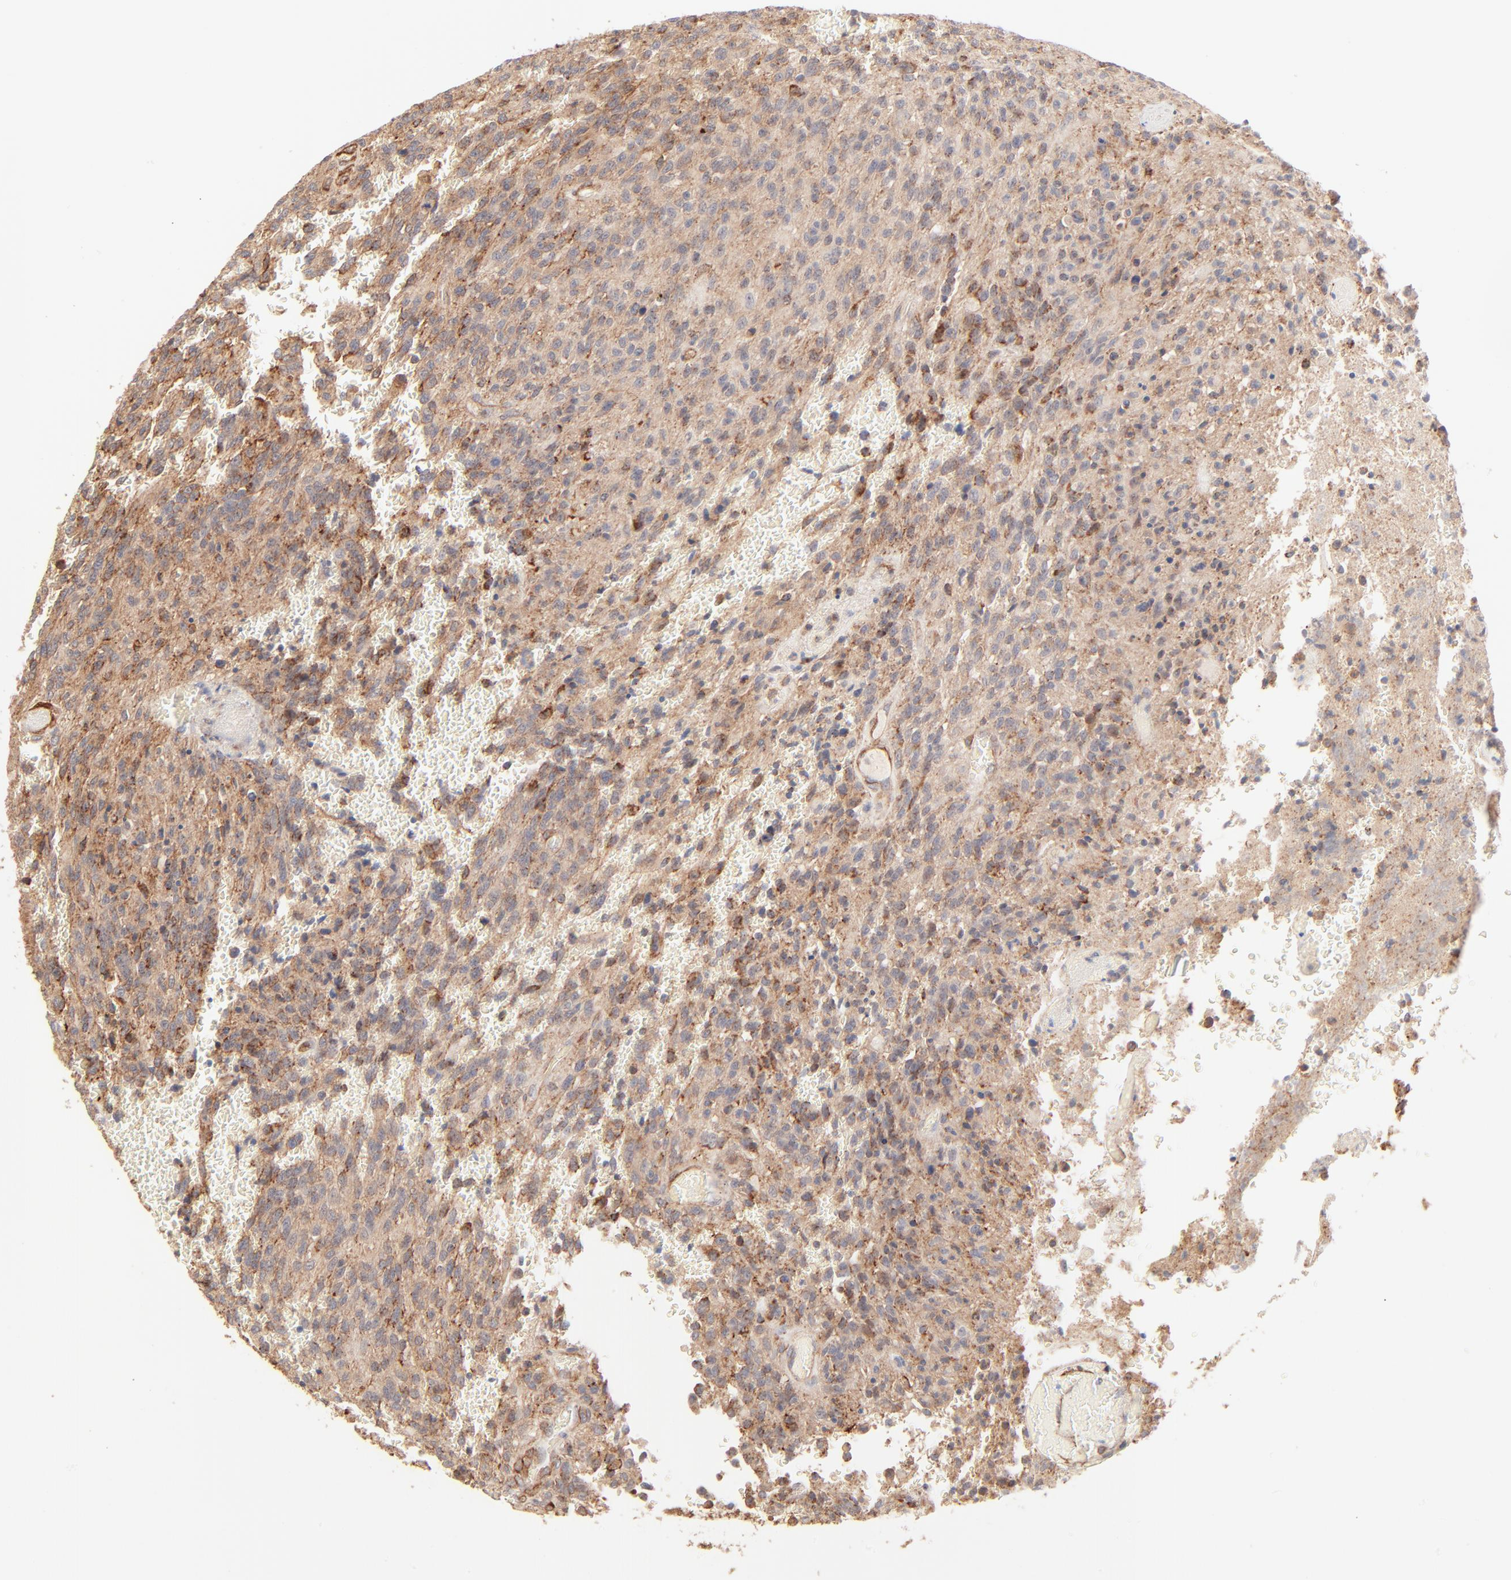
{"staining": {"intensity": "moderate", "quantity": ">75%", "location": "cytoplasmic/membranous"}, "tissue": "glioma", "cell_type": "Tumor cells", "image_type": "cancer", "snomed": [{"axis": "morphology", "description": "Normal tissue, NOS"}, {"axis": "morphology", "description": "Glioma, malignant, High grade"}, {"axis": "topography", "description": "Cerebral cortex"}], "caption": "Approximately >75% of tumor cells in human malignant glioma (high-grade) exhibit moderate cytoplasmic/membranous protein staining as visualized by brown immunohistochemical staining.", "gene": "CSPG4", "patient": {"sex": "male", "age": 56}}